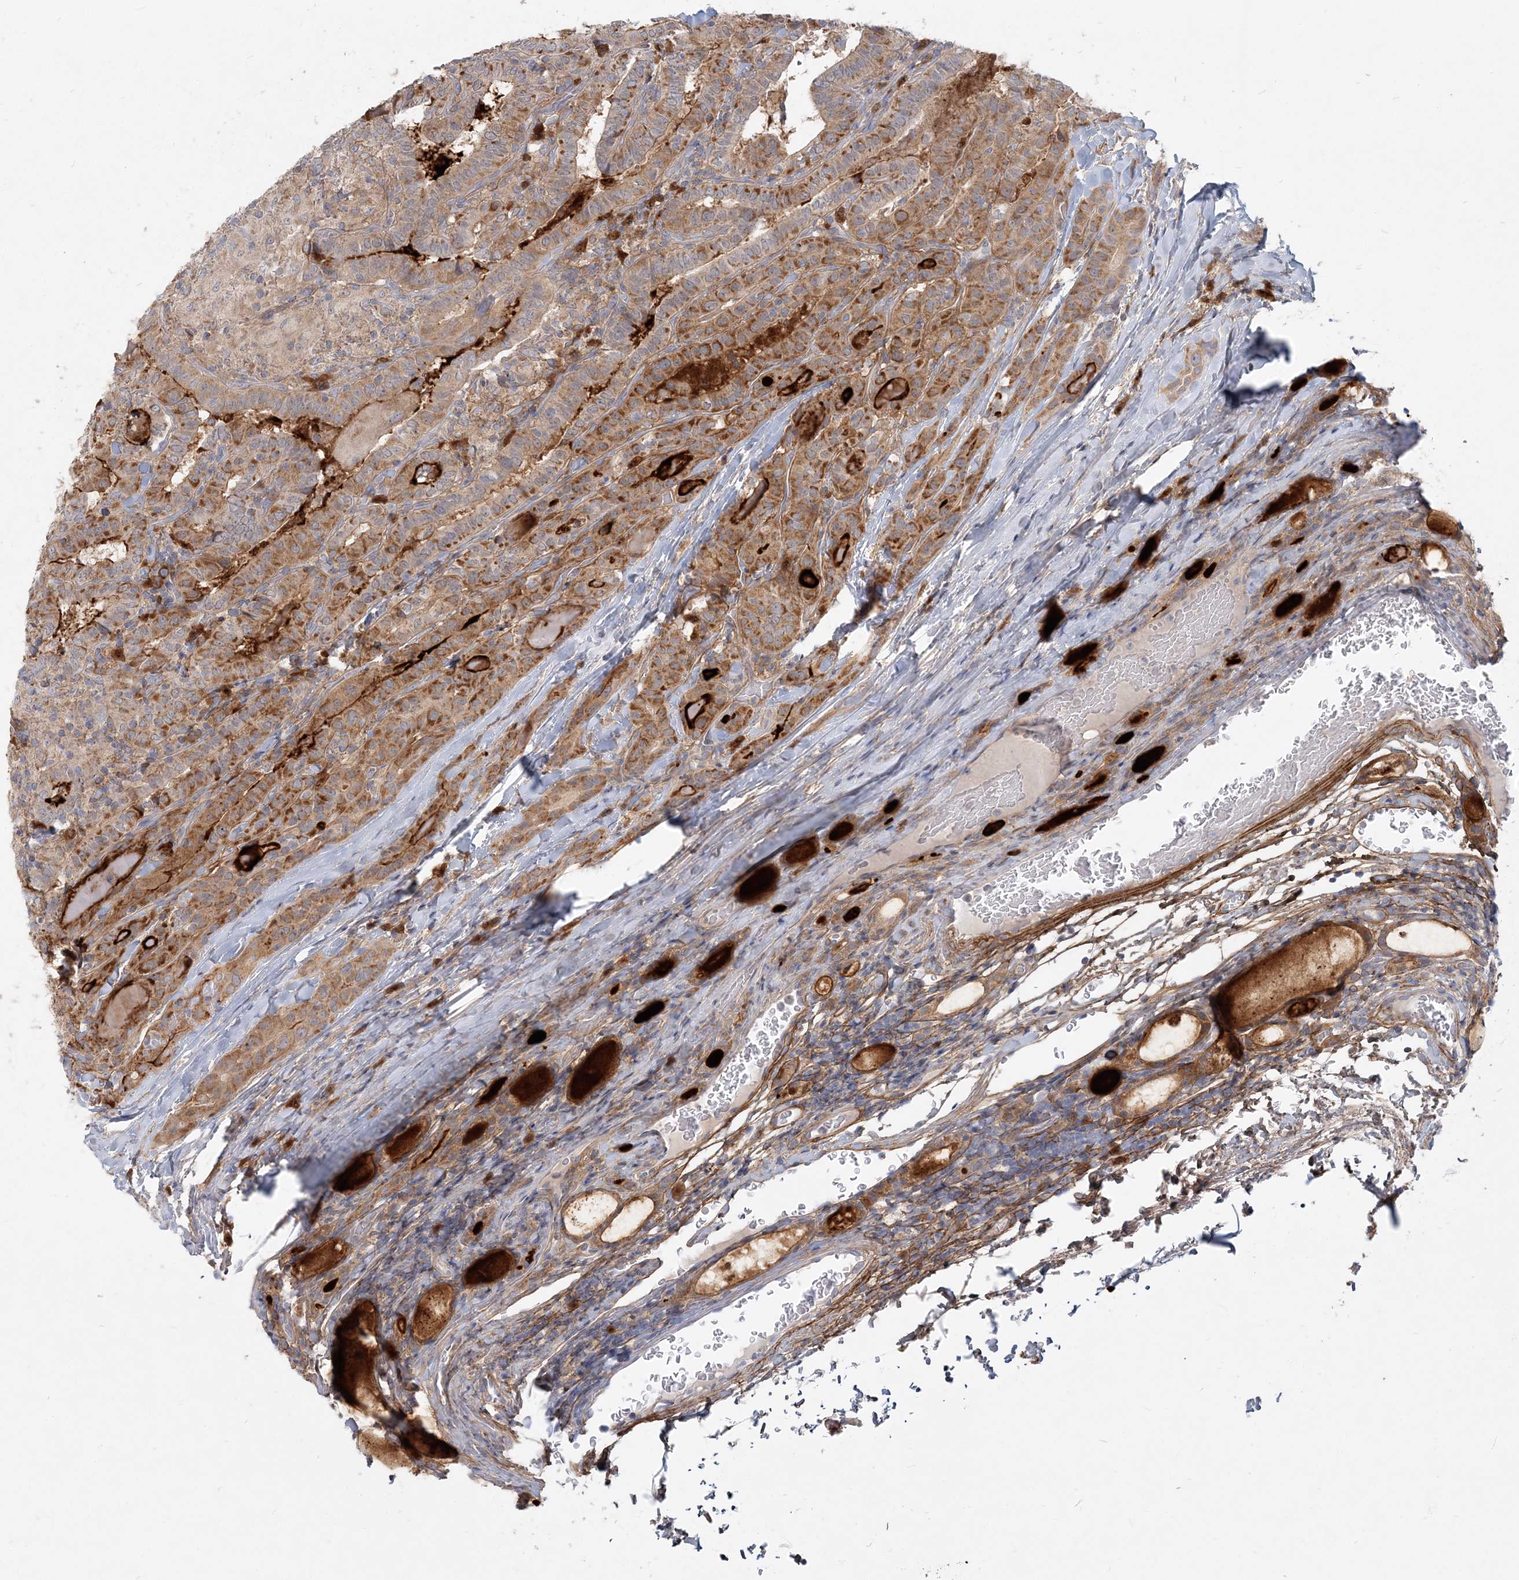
{"staining": {"intensity": "moderate", "quantity": ">75%", "location": "cytoplasmic/membranous"}, "tissue": "thyroid cancer", "cell_type": "Tumor cells", "image_type": "cancer", "snomed": [{"axis": "morphology", "description": "Papillary adenocarcinoma, NOS"}, {"axis": "topography", "description": "Thyroid gland"}], "caption": "Papillary adenocarcinoma (thyroid) stained with a protein marker displays moderate staining in tumor cells.", "gene": "GMPPA", "patient": {"sex": "female", "age": 72}}